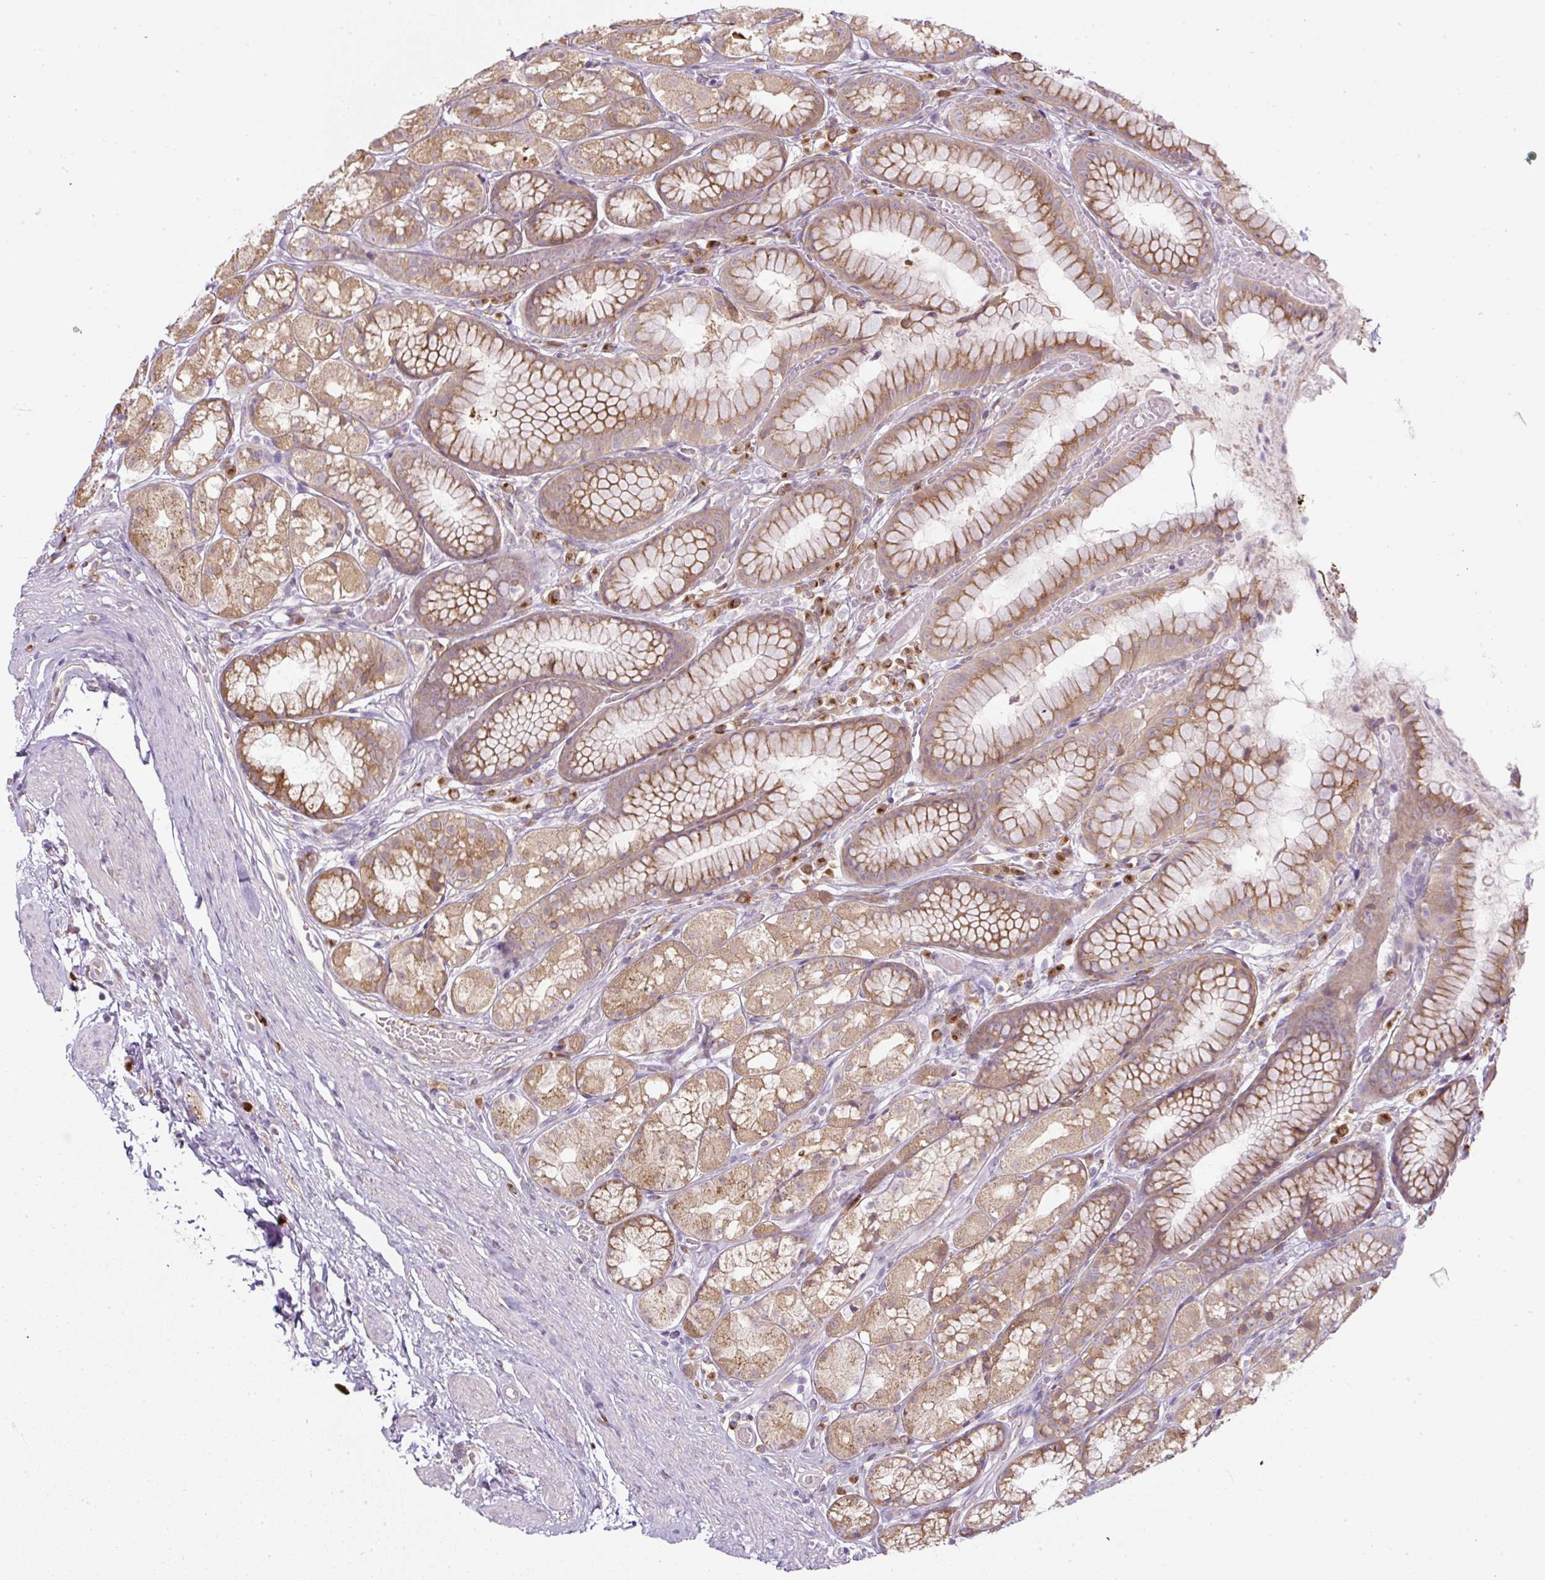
{"staining": {"intensity": "moderate", "quantity": ">75%", "location": "cytoplasmic/membranous"}, "tissue": "stomach", "cell_type": "Glandular cells", "image_type": "normal", "snomed": [{"axis": "morphology", "description": "Normal tissue, NOS"}, {"axis": "topography", "description": "Smooth muscle"}, {"axis": "topography", "description": "Stomach"}], "caption": "A medium amount of moderate cytoplasmic/membranous expression is present in about >75% of glandular cells in normal stomach. (DAB IHC with brightfield microscopy, high magnification).", "gene": "MLX", "patient": {"sex": "male", "age": 70}}